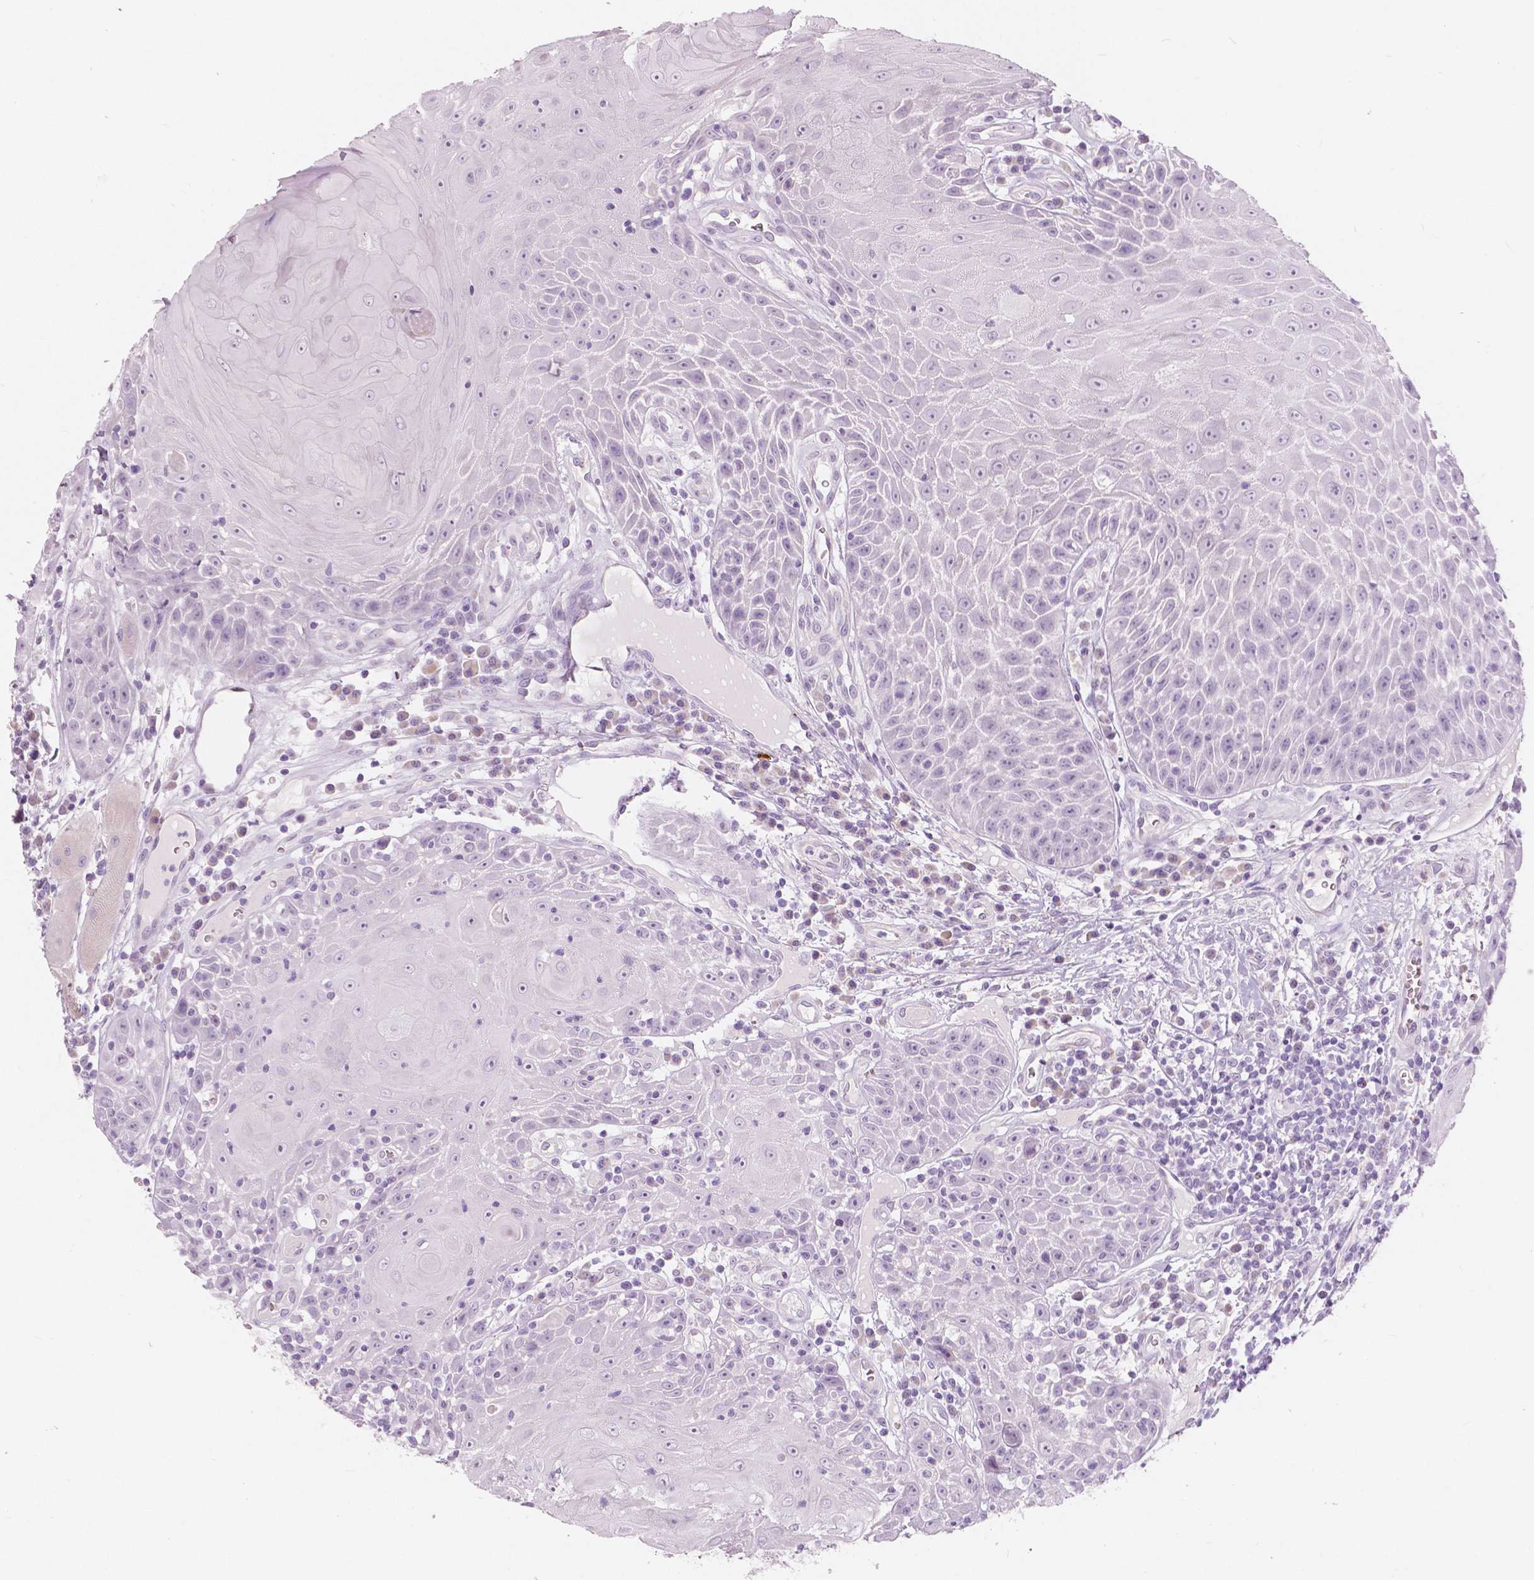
{"staining": {"intensity": "negative", "quantity": "none", "location": "none"}, "tissue": "head and neck cancer", "cell_type": "Tumor cells", "image_type": "cancer", "snomed": [{"axis": "morphology", "description": "Squamous cell carcinoma, NOS"}, {"axis": "topography", "description": "Head-Neck"}], "caption": "Squamous cell carcinoma (head and neck) was stained to show a protein in brown. There is no significant positivity in tumor cells.", "gene": "A4GNT", "patient": {"sex": "male", "age": 52}}